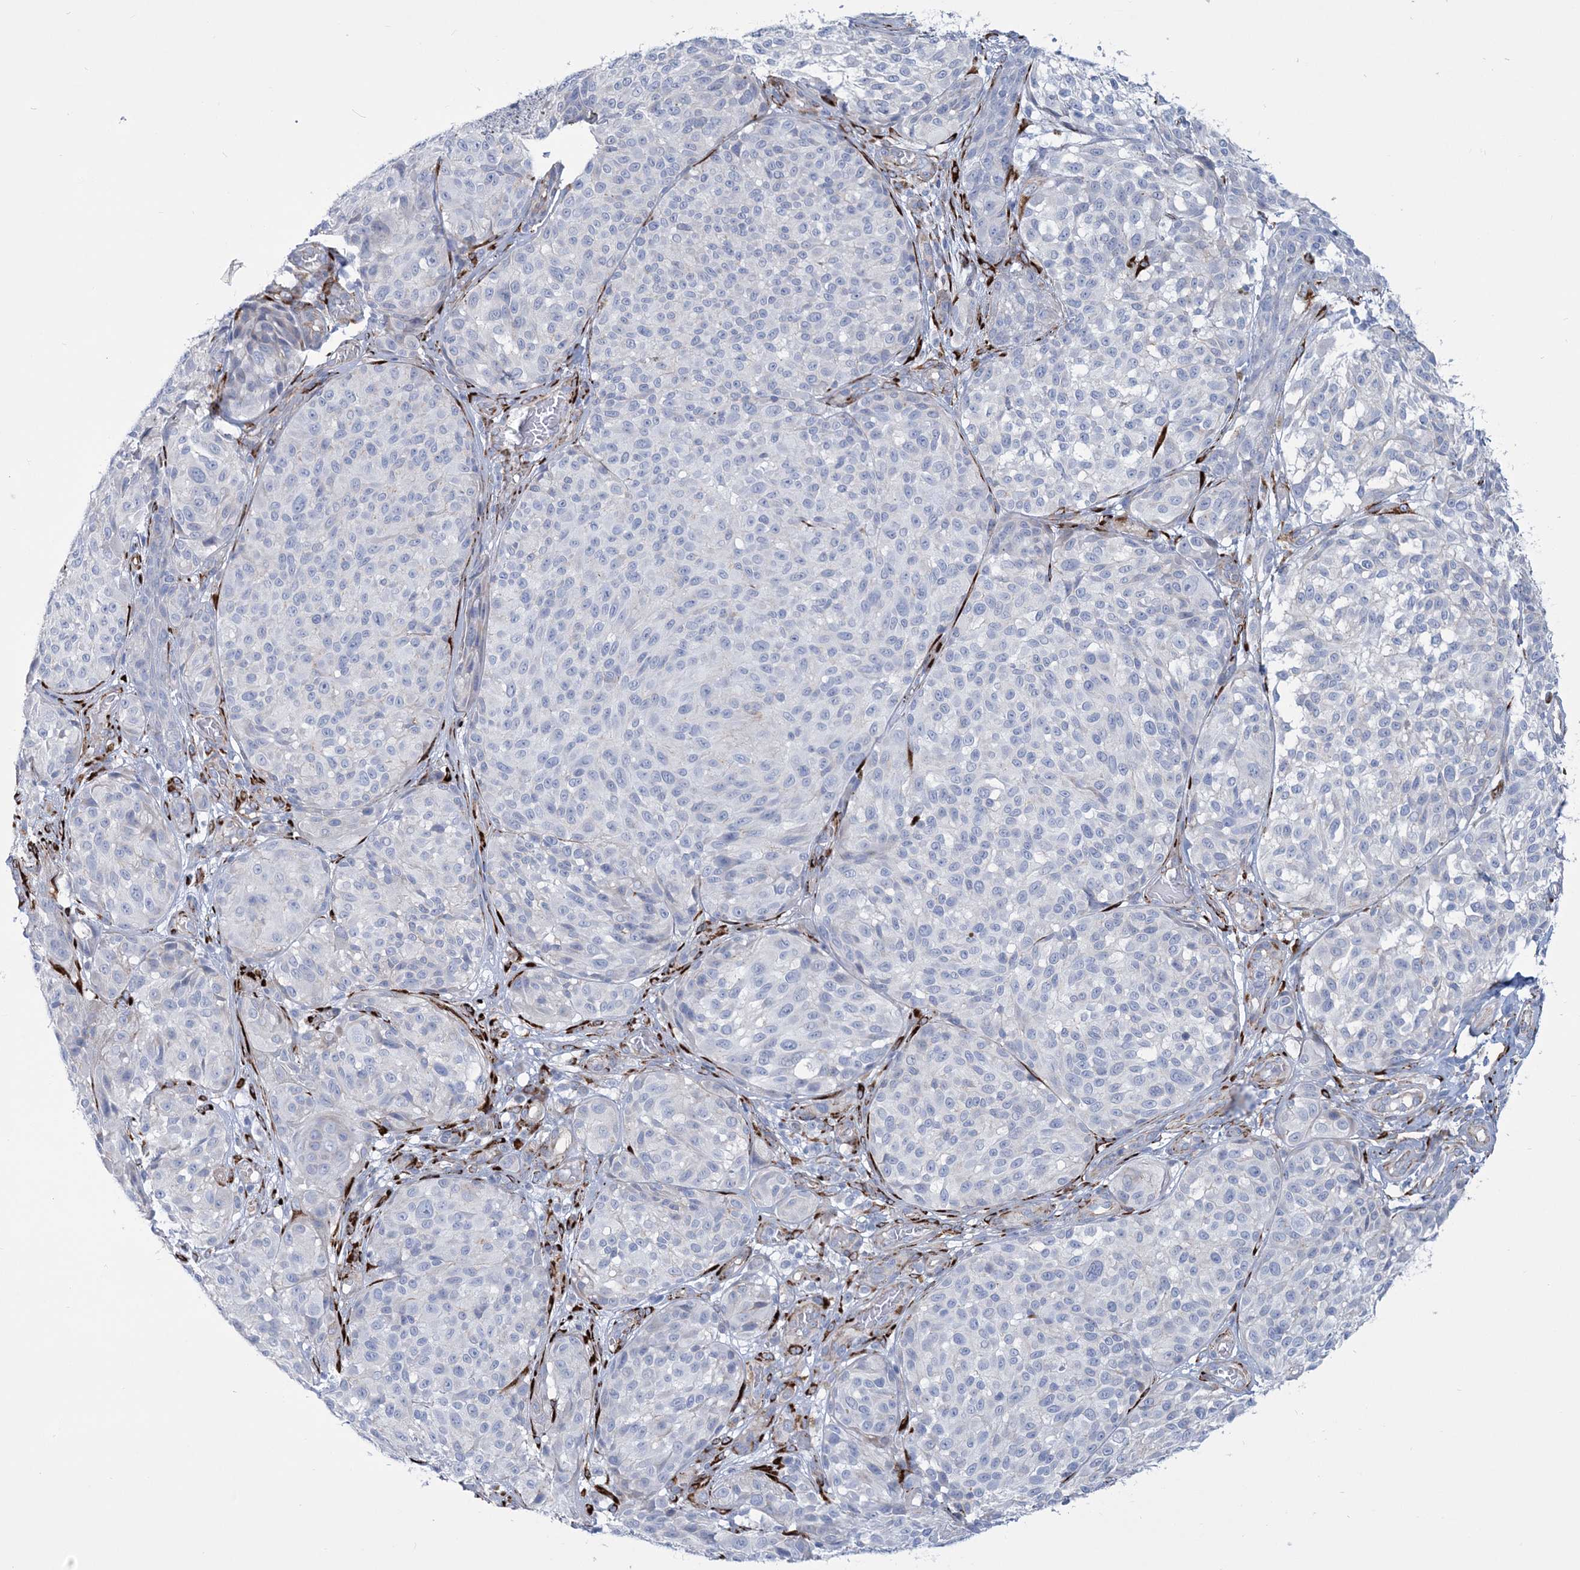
{"staining": {"intensity": "negative", "quantity": "none", "location": "none"}, "tissue": "melanoma", "cell_type": "Tumor cells", "image_type": "cancer", "snomed": [{"axis": "morphology", "description": "Malignant melanoma, NOS"}, {"axis": "topography", "description": "Skin"}], "caption": "Tumor cells show no significant staining in malignant melanoma. (Stains: DAB immunohistochemistry with hematoxylin counter stain, Microscopy: brightfield microscopy at high magnification).", "gene": "RAB11FIP5", "patient": {"sex": "male", "age": 83}}